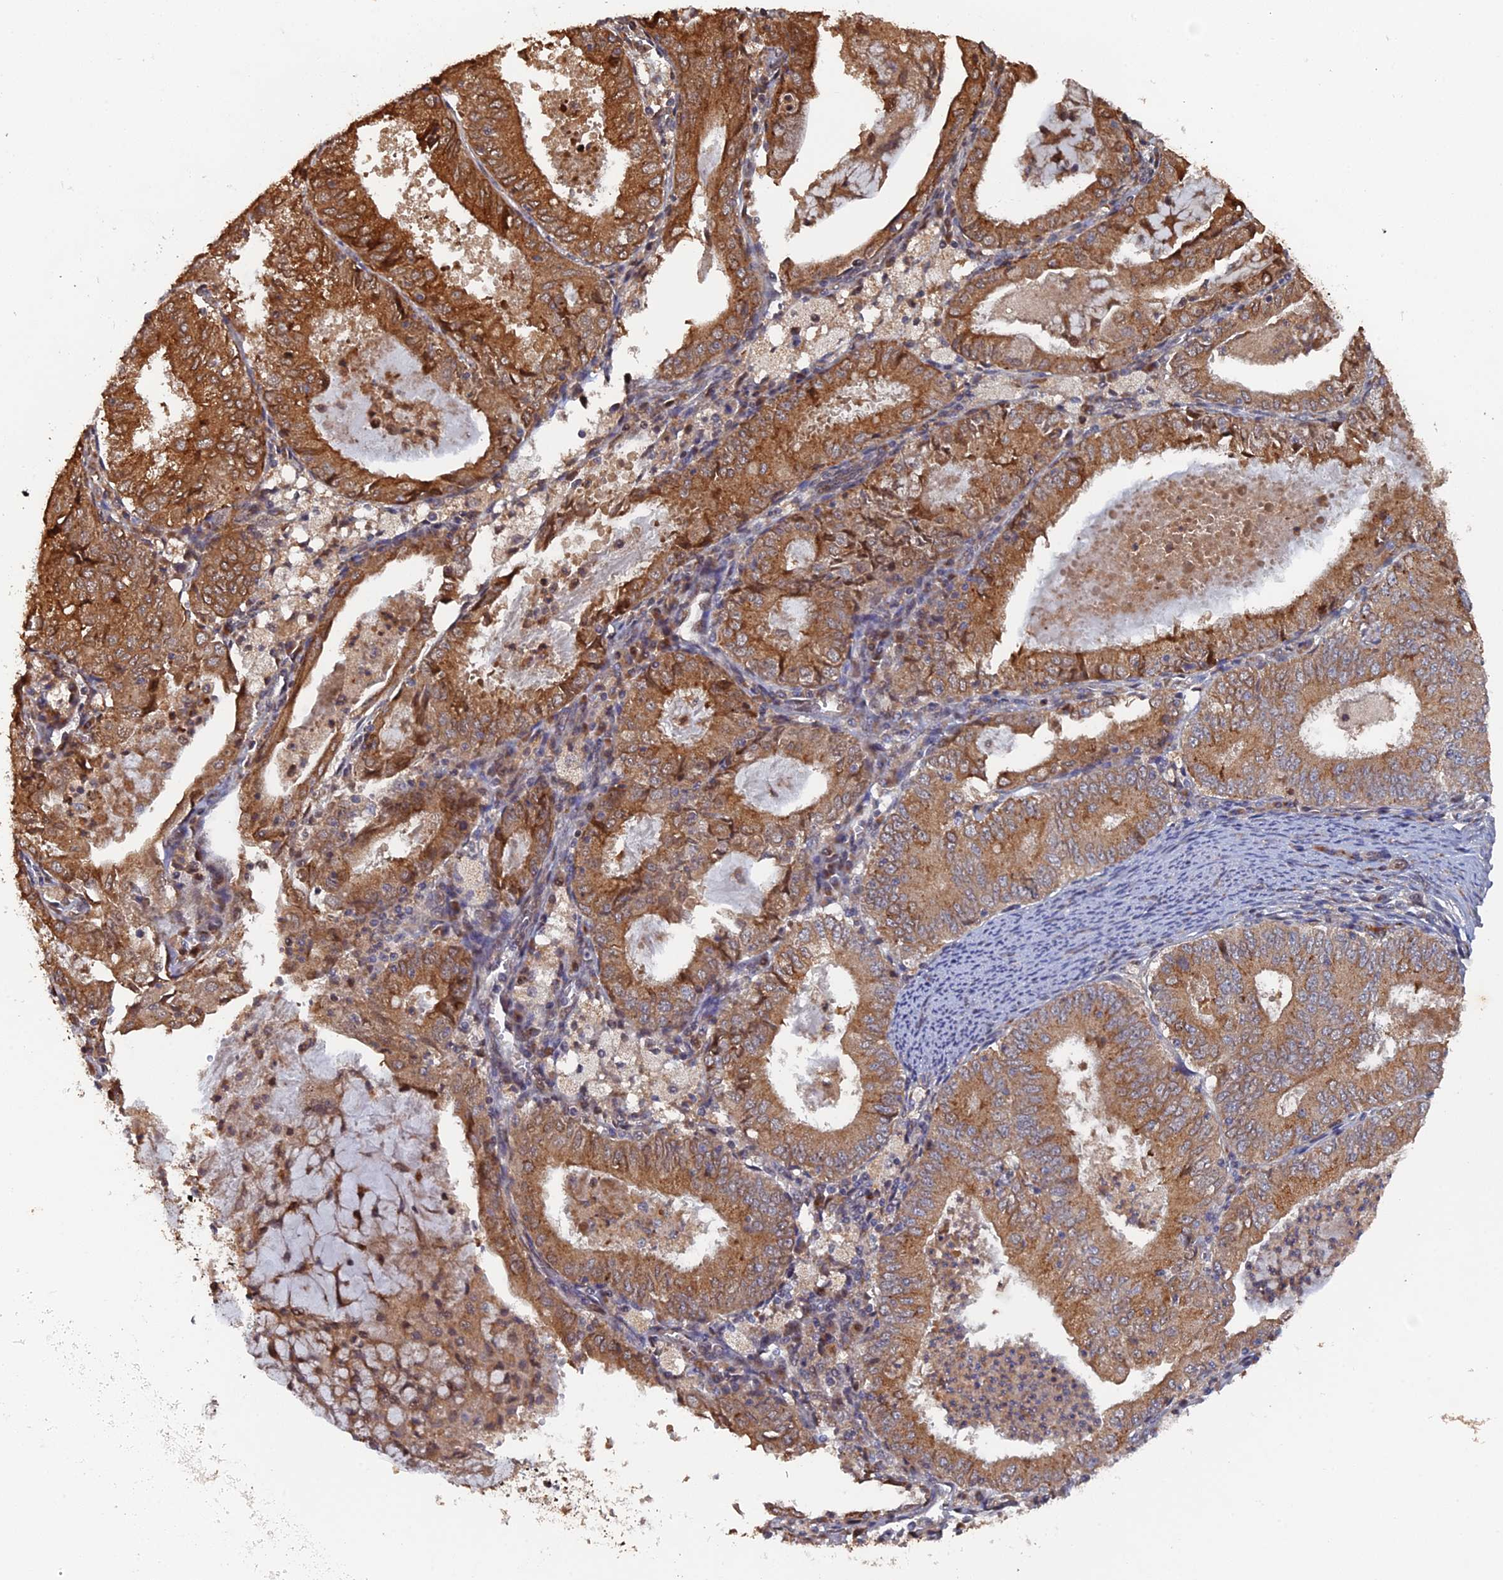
{"staining": {"intensity": "moderate", "quantity": ">75%", "location": "cytoplasmic/membranous"}, "tissue": "endometrial cancer", "cell_type": "Tumor cells", "image_type": "cancer", "snomed": [{"axis": "morphology", "description": "Adenocarcinoma, NOS"}, {"axis": "topography", "description": "Endometrium"}], "caption": "Moderate cytoplasmic/membranous protein staining is present in about >75% of tumor cells in endometrial adenocarcinoma.", "gene": "VPS37C", "patient": {"sex": "female", "age": 57}}